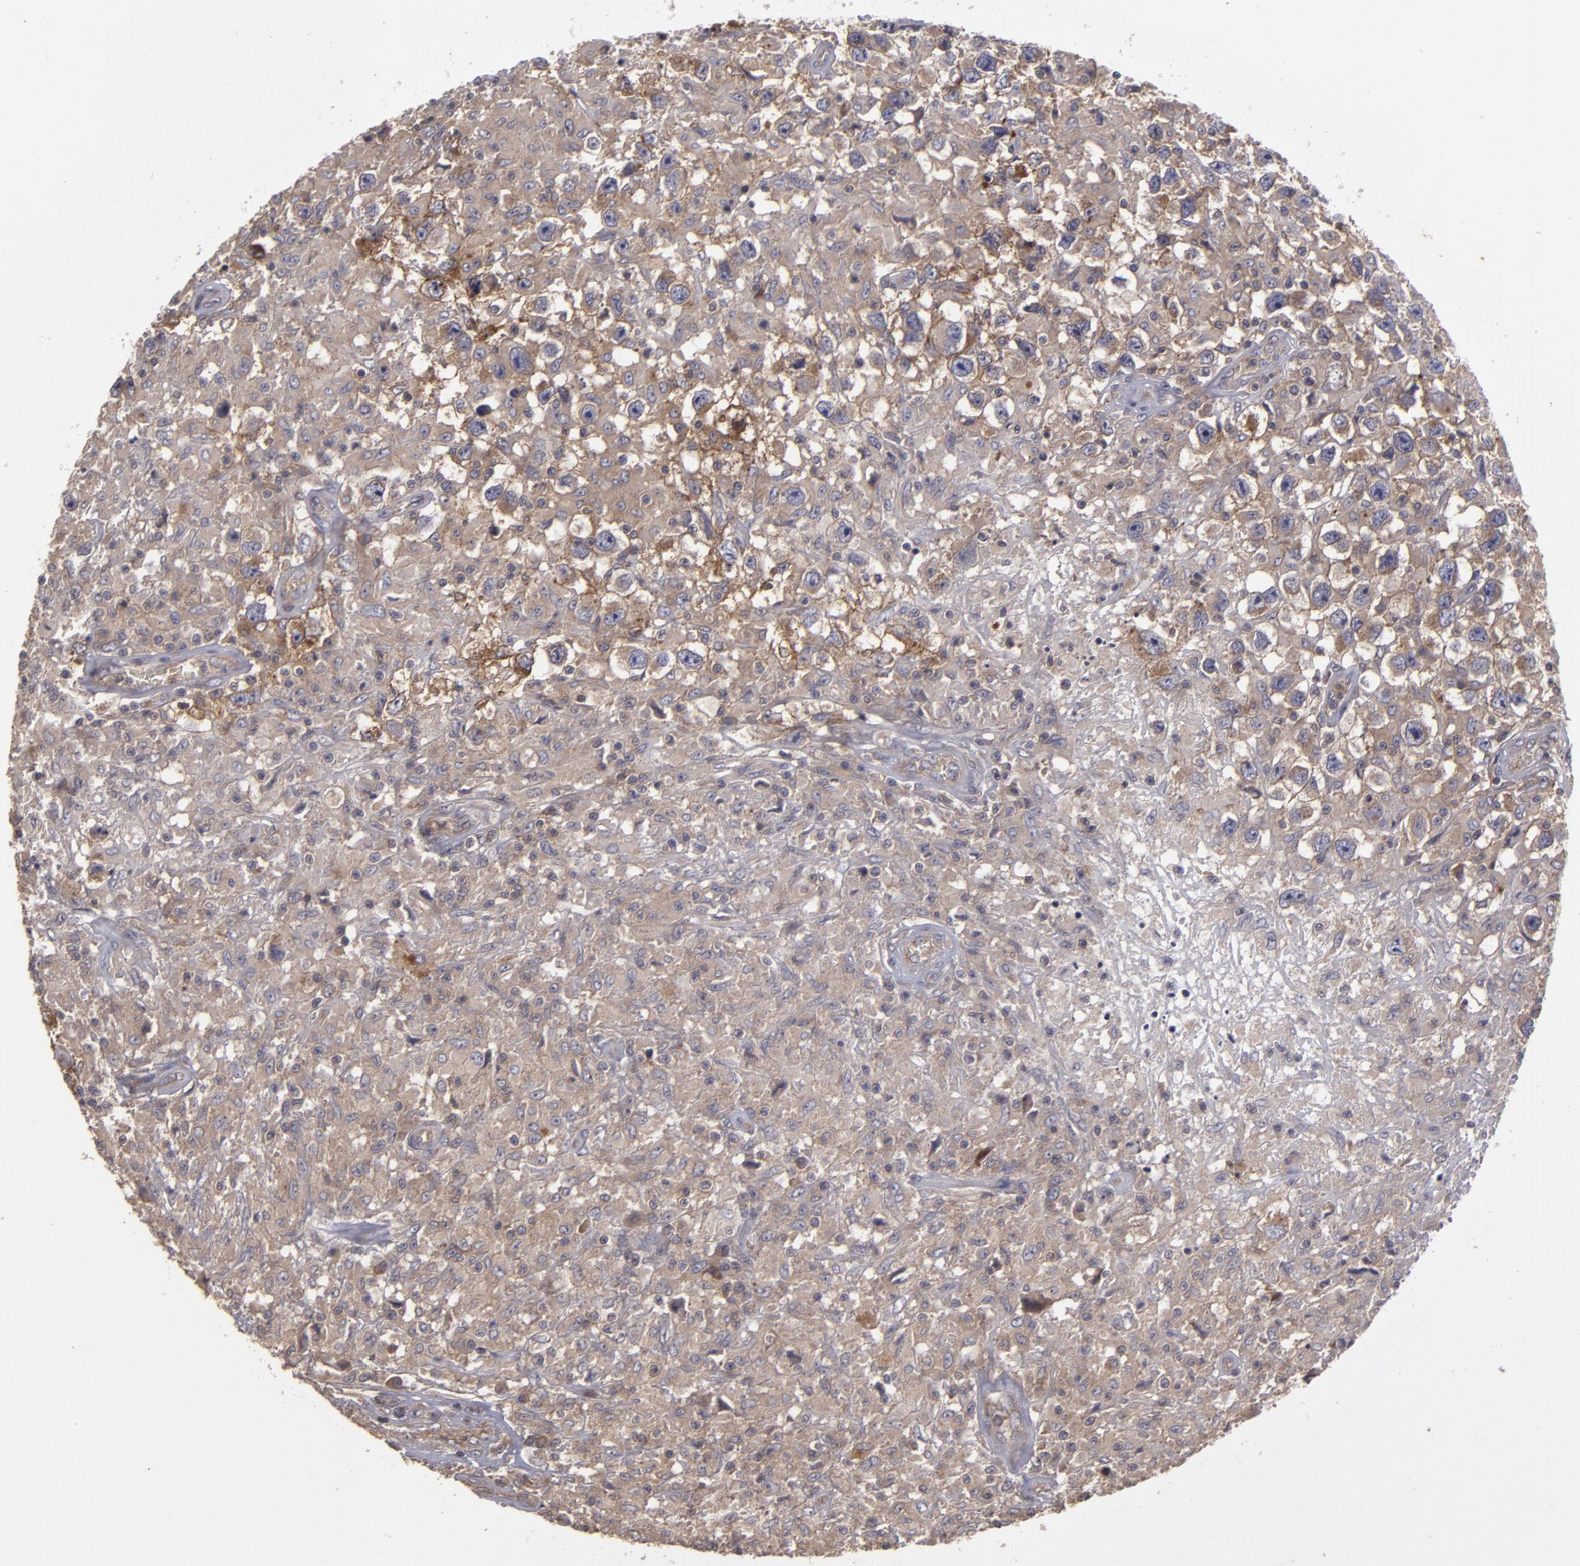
{"staining": {"intensity": "weak", "quantity": ">75%", "location": "cytoplasmic/membranous"}, "tissue": "testis cancer", "cell_type": "Tumor cells", "image_type": "cancer", "snomed": [{"axis": "morphology", "description": "Seminoma, NOS"}, {"axis": "topography", "description": "Testis"}], "caption": "The histopathology image demonstrates a brown stain indicating the presence of a protein in the cytoplasmic/membranous of tumor cells in testis seminoma. The staining was performed using DAB to visualize the protein expression in brown, while the nuclei were stained in blue with hematoxylin (Magnification: 20x).", "gene": "HRAS", "patient": {"sex": "male", "age": 34}}